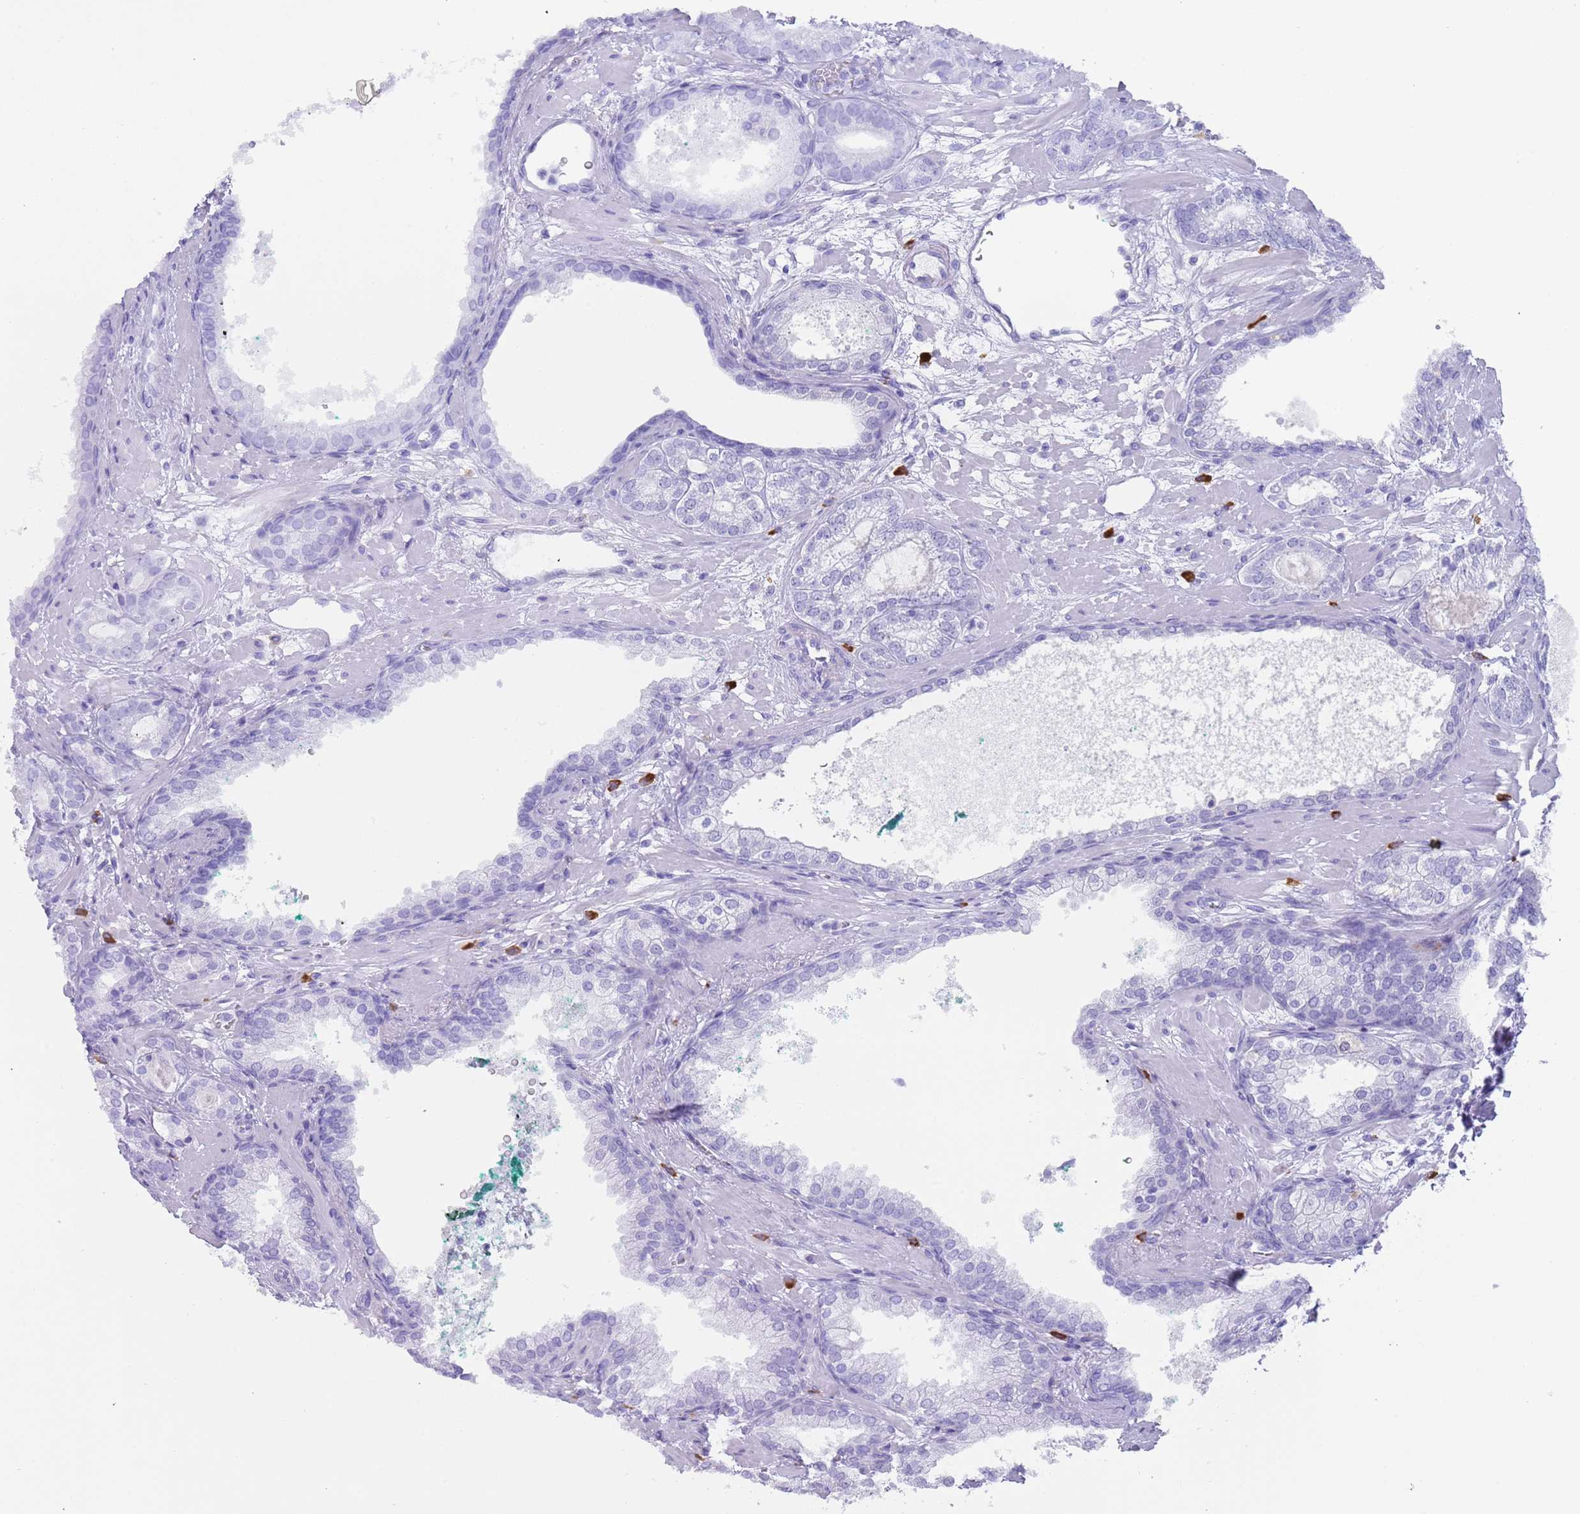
{"staining": {"intensity": "negative", "quantity": "none", "location": "none"}, "tissue": "prostate cancer", "cell_type": "Tumor cells", "image_type": "cancer", "snomed": [{"axis": "morphology", "description": "Adenocarcinoma, High grade"}, {"axis": "topography", "description": "Prostate"}], "caption": "The image reveals no staining of tumor cells in prostate cancer (high-grade adenocarcinoma). (DAB (3,3'-diaminobenzidine) immunohistochemistry (IHC) with hematoxylin counter stain).", "gene": "MYADML2", "patient": {"sex": "male", "age": 60}}